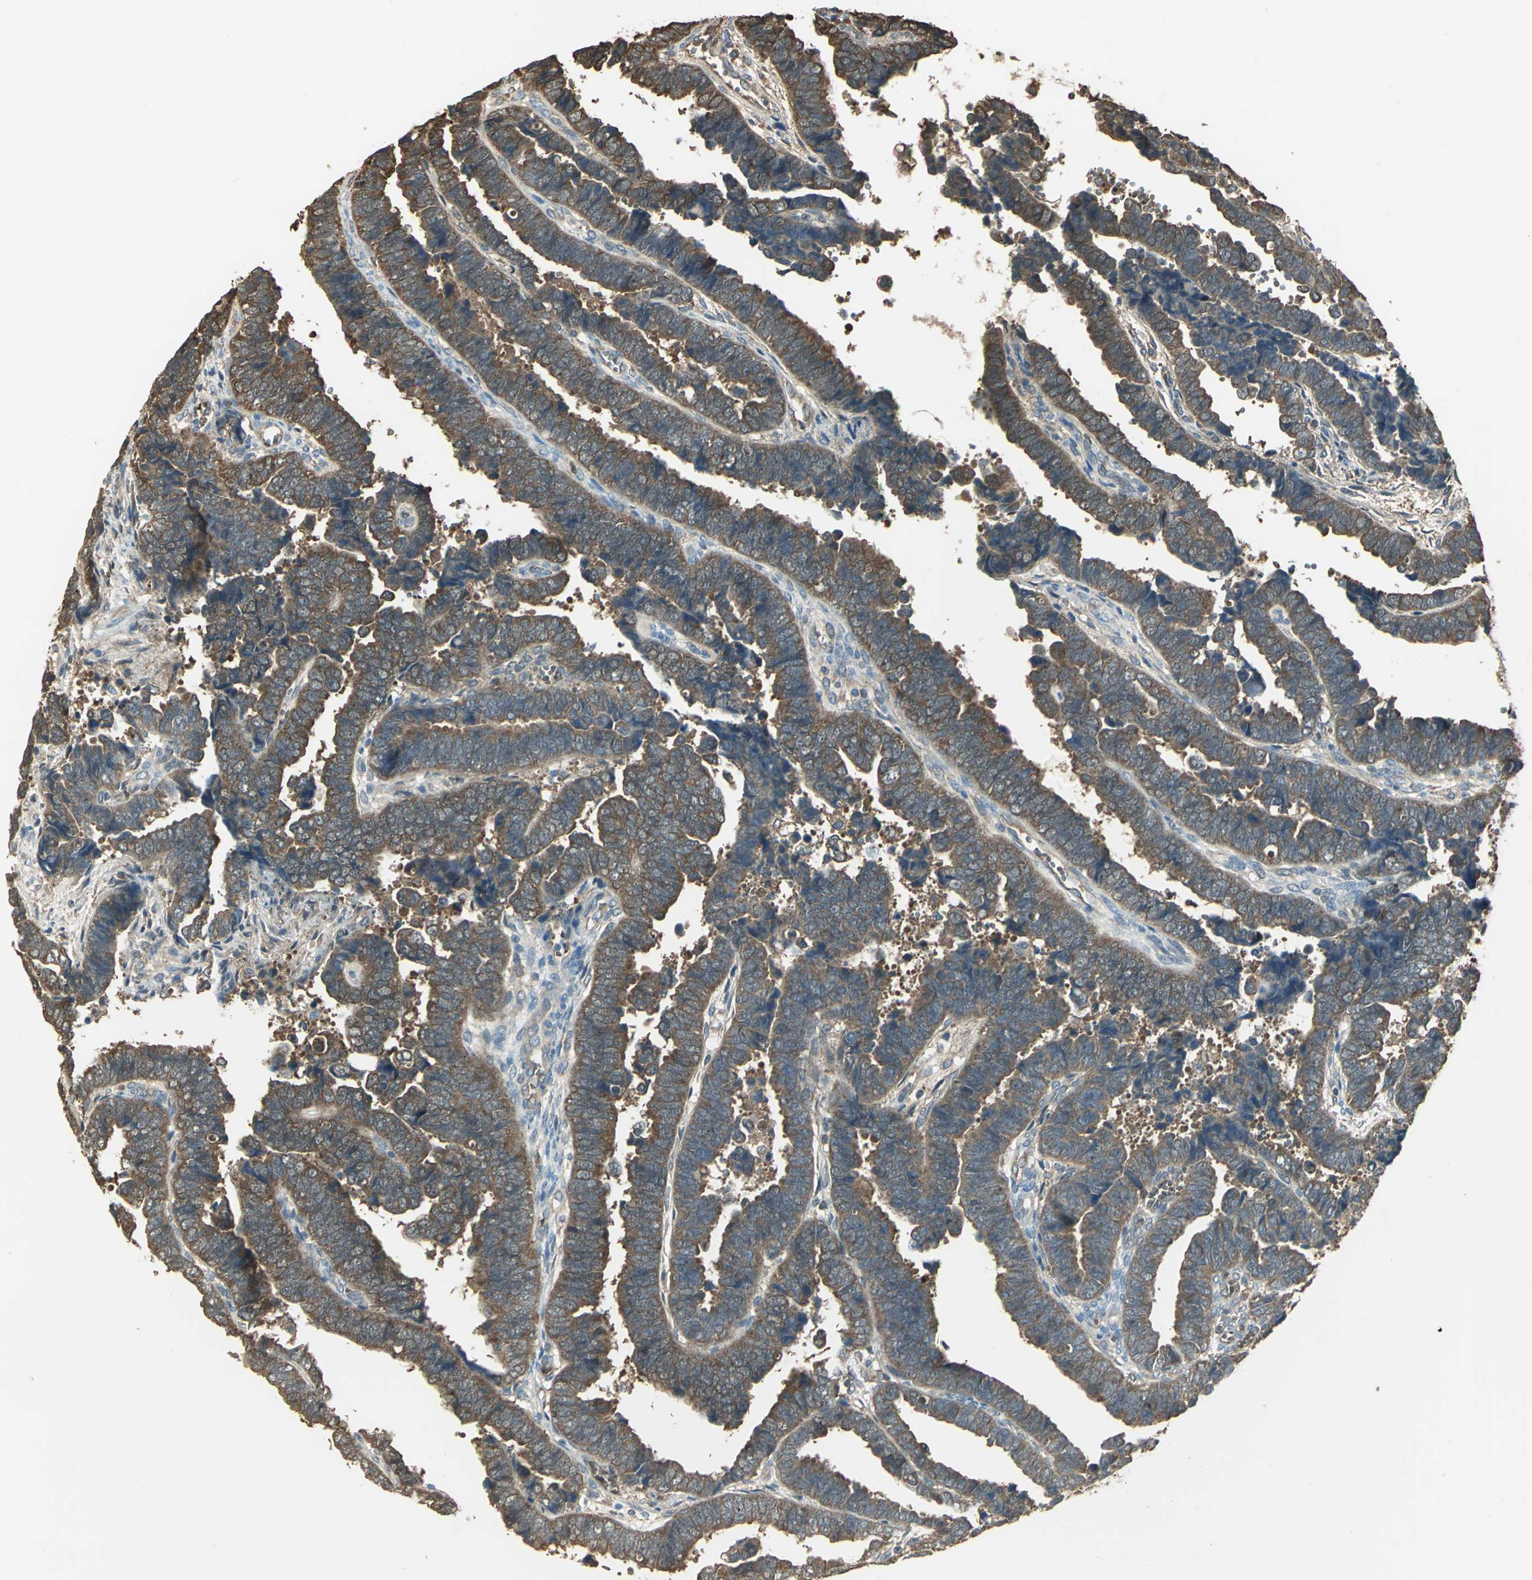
{"staining": {"intensity": "strong", "quantity": ">75%", "location": "cytoplasmic/membranous"}, "tissue": "endometrial cancer", "cell_type": "Tumor cells", "image_type": "cancer", "snomed": [{"axis": "morphology", "description": "Adenocarcinoma, NOS"}, {"axis": "topography", "description": "Endometrium"}], "caption": "Immunohistochemical staining of human endometrial cancer (adenocarcinoma) exhibits high levels of strong cytoplasmic/membranous protein positivity in approximately >75% of tumor cells.", "gene": "DDAH1", "patient": {"sex": "female", "age": 75}}